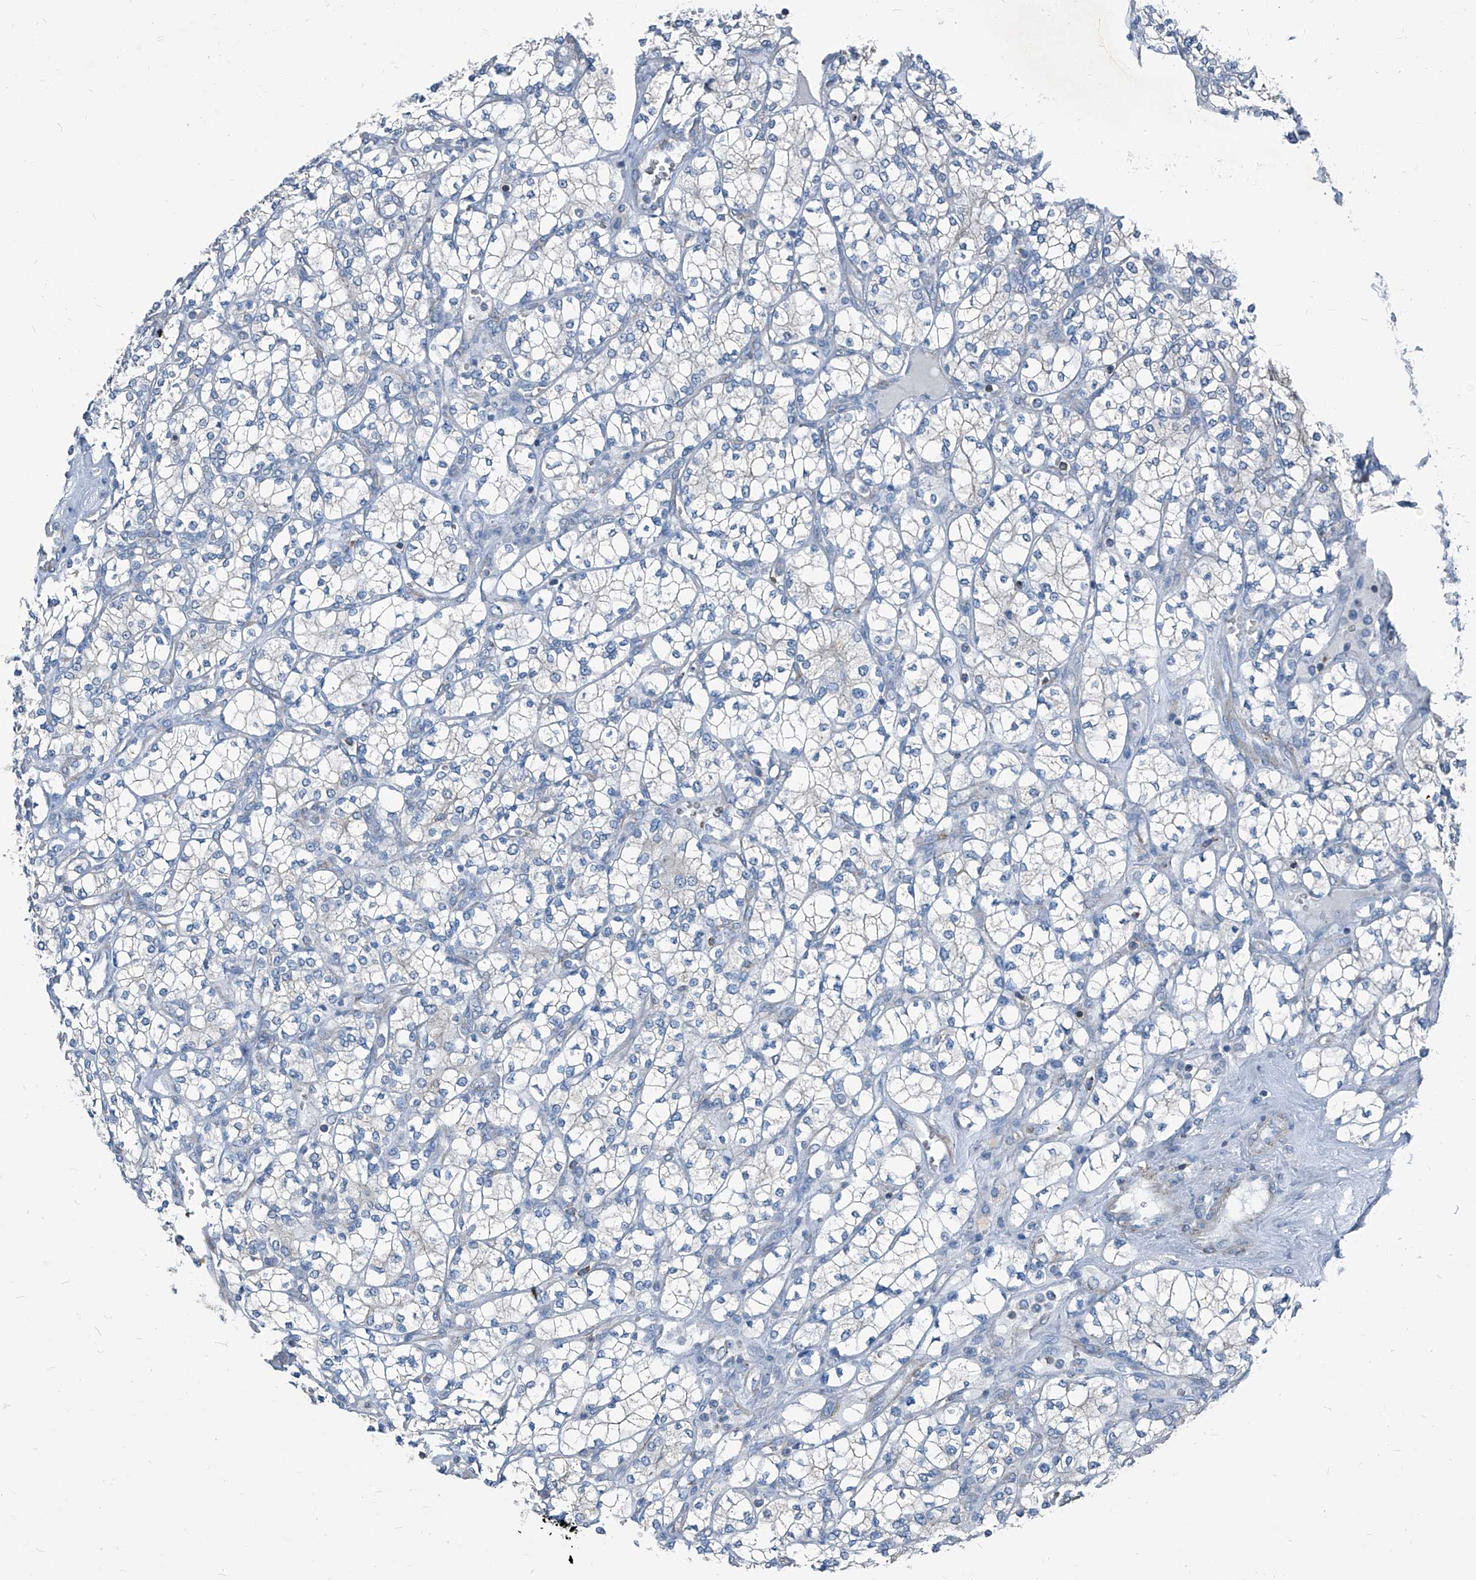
{"staining": {"intensity": "negative", "quantity": "none", "location": "none"}, "tissue": "renal cancer", "cell_type": "Tumor cells", "image_type": "cancer", "snomed": [{"axis": "morphology", "description": "Adenocarcinoma, NOS"}, {"axis": "topography", "description": "Kidney"}], "caption": "This is a image of immunohistochemistry (IHC) staining of adenocarcinoma (renal), which shows no expression in tumor cells.", "gene": "SEPTIN7", "patient": {"sex": "male", "age": 77}}